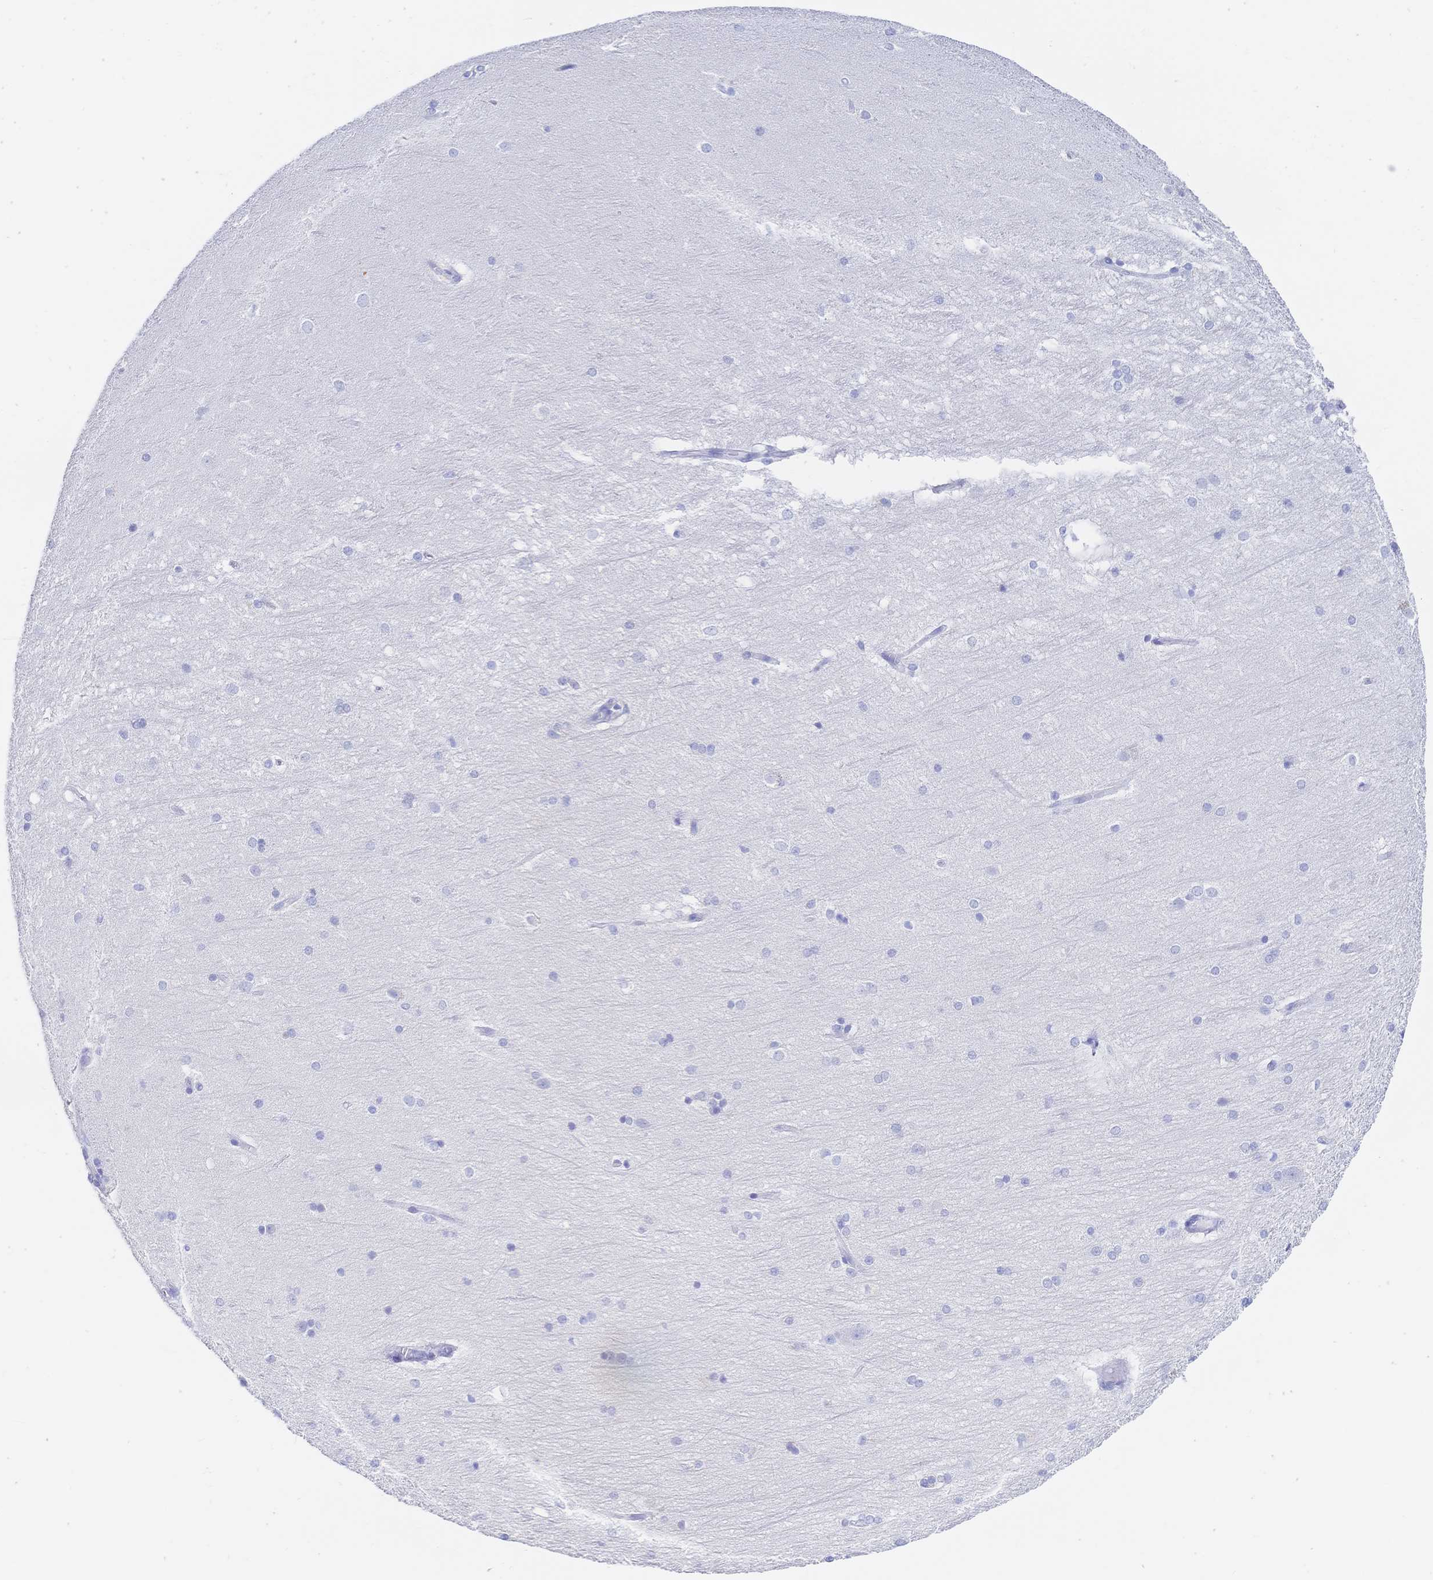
{"staining": {"intensity": "negative", "quantity": "none", "location": "none"}, "tissue": "hippocampus", "cell_type": "Glial cells", "image_type": "normal", "snomed": [{"axis": "morphology", "description": "Normal tissue, NOS"}, {"axis": "topography", "description": "Cerebral cortex"}, {"axis": "topography", "description": "Hippocampus"}], "caption": "Immunohistochemistry image of benign hippocampus: human hippocampus stained with DAB exhibits no significant protein staining in glial cells. (DAB immunohistochemistry (IHC), high magnification).", "gene": "RRM1", "patient": {"sex": "female", "age": 19}}